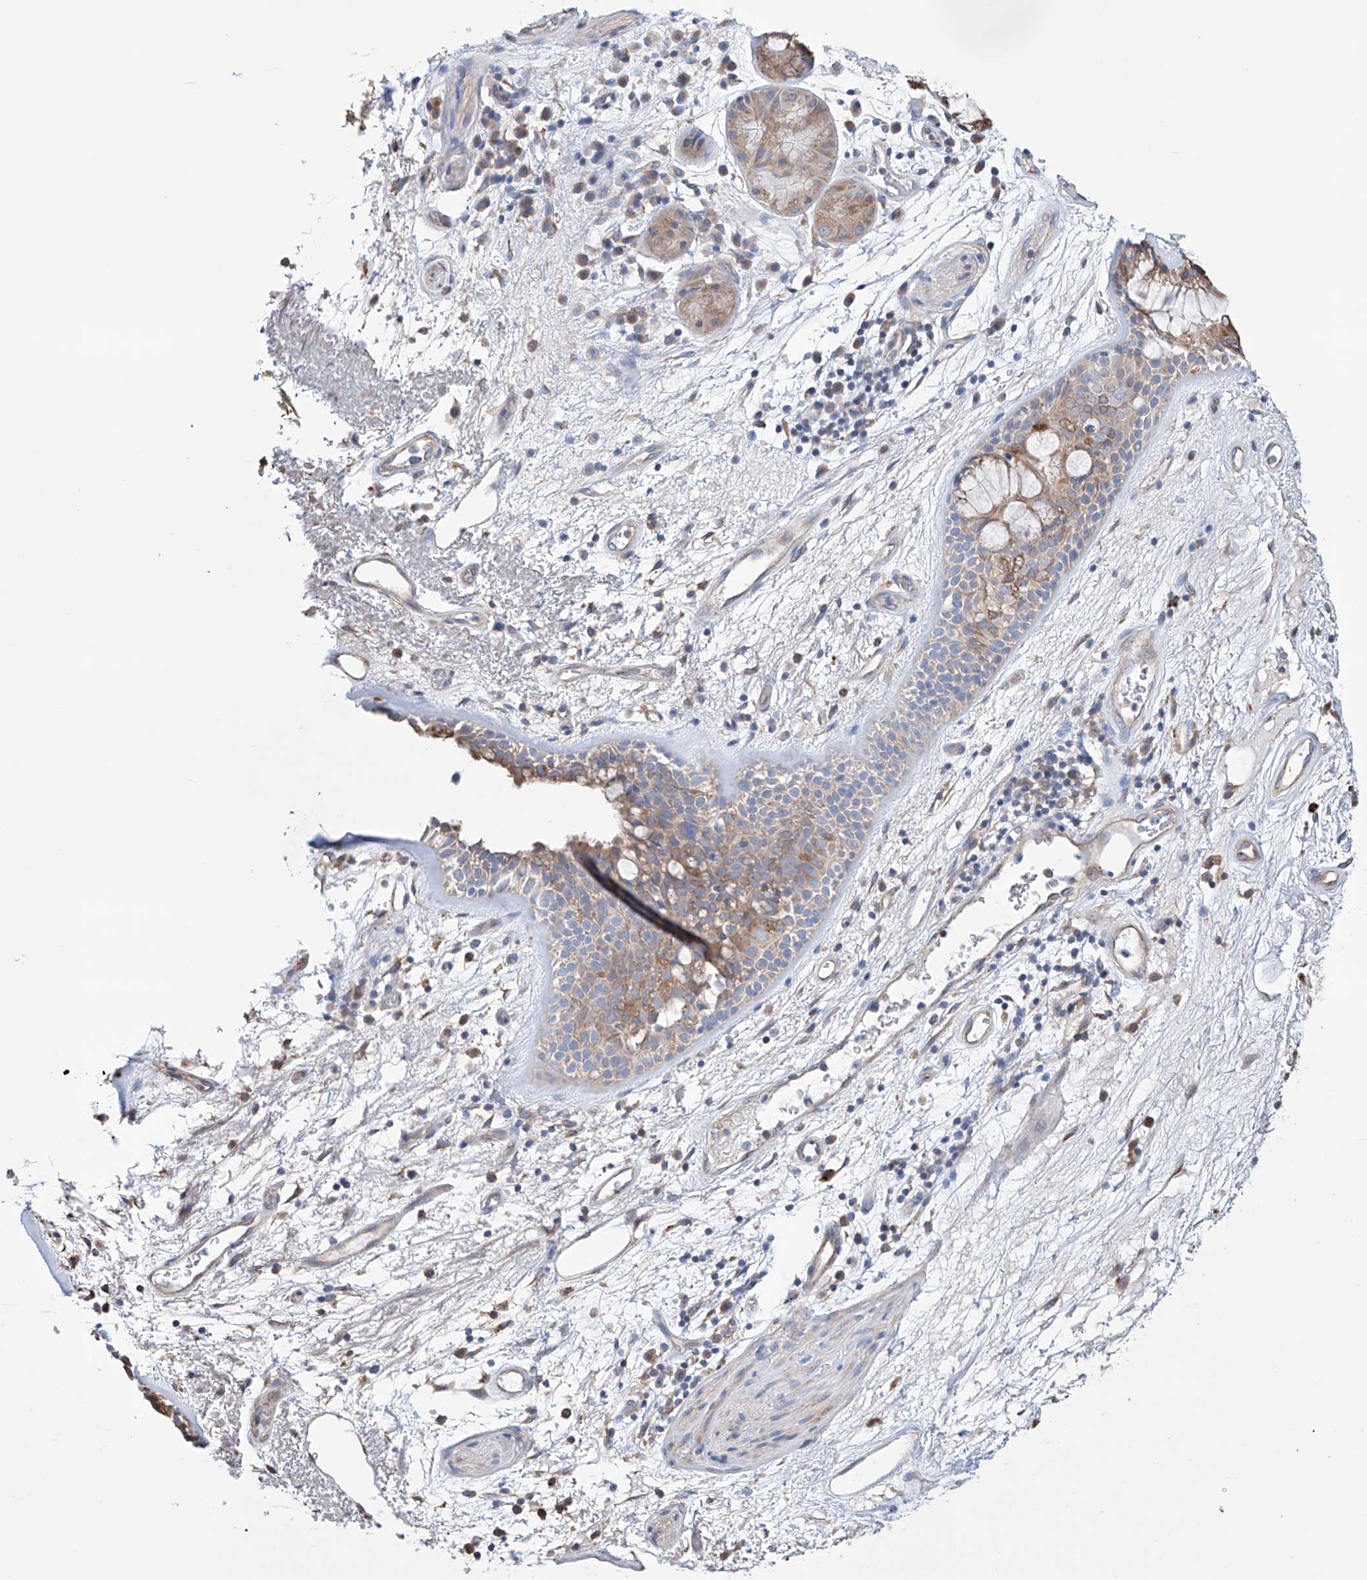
{"staining": {"intensity": "moderate", "quantity": "25%-75%", "location": "cytoplasmic/membranous"}, "tissue": "bronchus", "cell_type": "Respiratory epithelial cells", "image_type": "normal", "snomed": [{"axis": "morphology", "description": "Normal tissue, NOS"}, {"axis": "morphology", "description": "Squamous cell carcinoma, NOS"}, {"axis": "topography", "description": "Lymph node"}, {"axis": "topography", "description": "Bronchus"}, {"axis": "topography", "description": "Lung"}], "caption": "The histopathology image shows staining of unremarkable bronchus, revealing moderate cytoplasmic/membranous protein positivity (brown color) within respiratory epithelial cells. (DAB (3,3'-diaminobenzidine) = brown stain, brightfield microscopy at high magnification).", "gene": "AFG1L", "patient": {"sex": "male", "age": 66}}